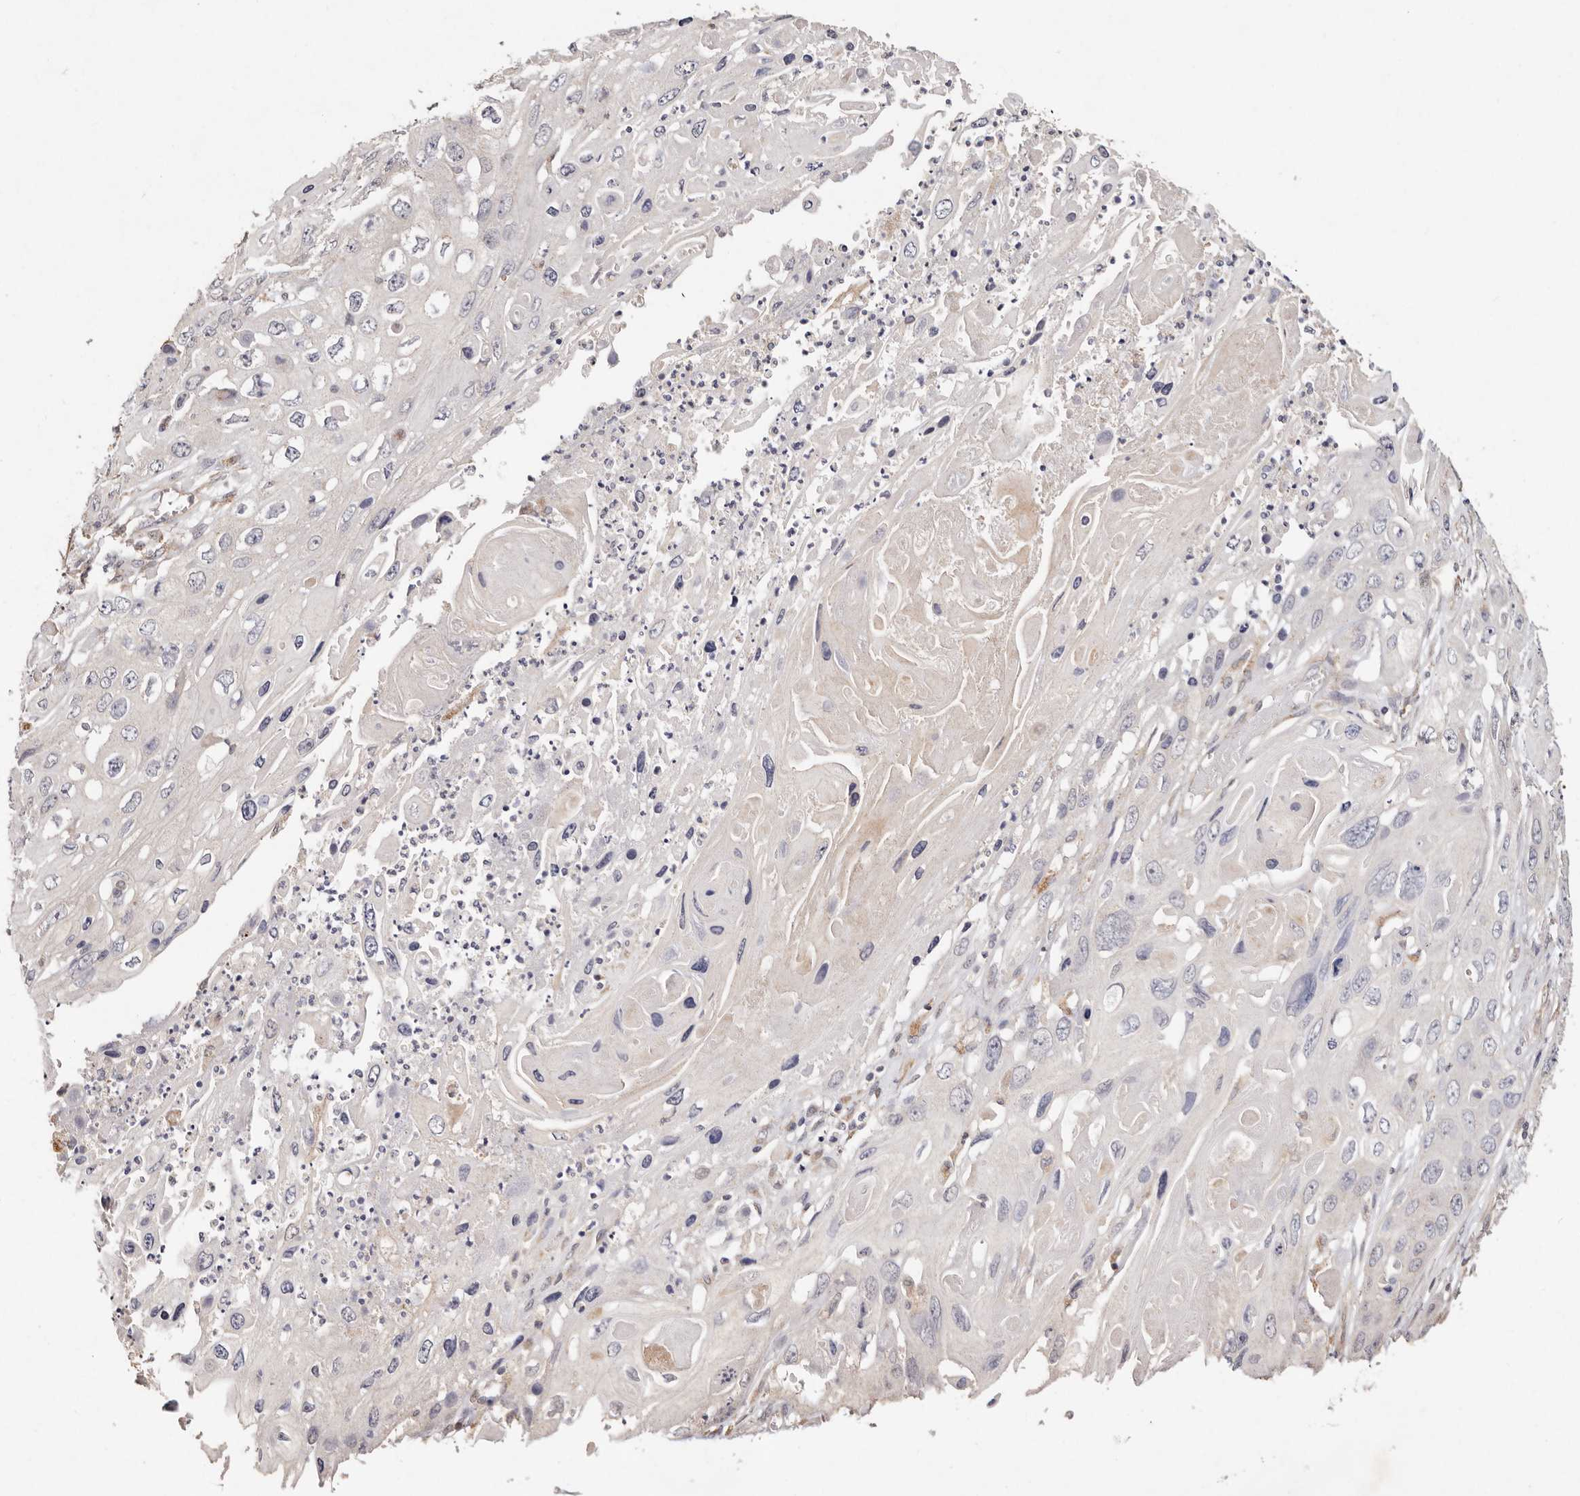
{"staining": {"intensity": "negative", "quantity": "none", "location": "none"}, "tissue": "skin cancer", "cell_type": "Tumor cells", "image_type": "cancer", "snomed": [{"axis": "morphology", "description": "Squamous cell carcinoma, NOS"}, {"axis": "topography", "description": "Skin"}], "caption": "IHC of human squamous cell carcinoma (skin) demonstrates no expression in tumor cells. The staining is performed using DAB (3,3'-diaminobenzidine) brown chromogen with nuclei counter-stained in using hematoxylin.", "gene": "THBS3", "patient": {"sex": "male", "age": 55}}